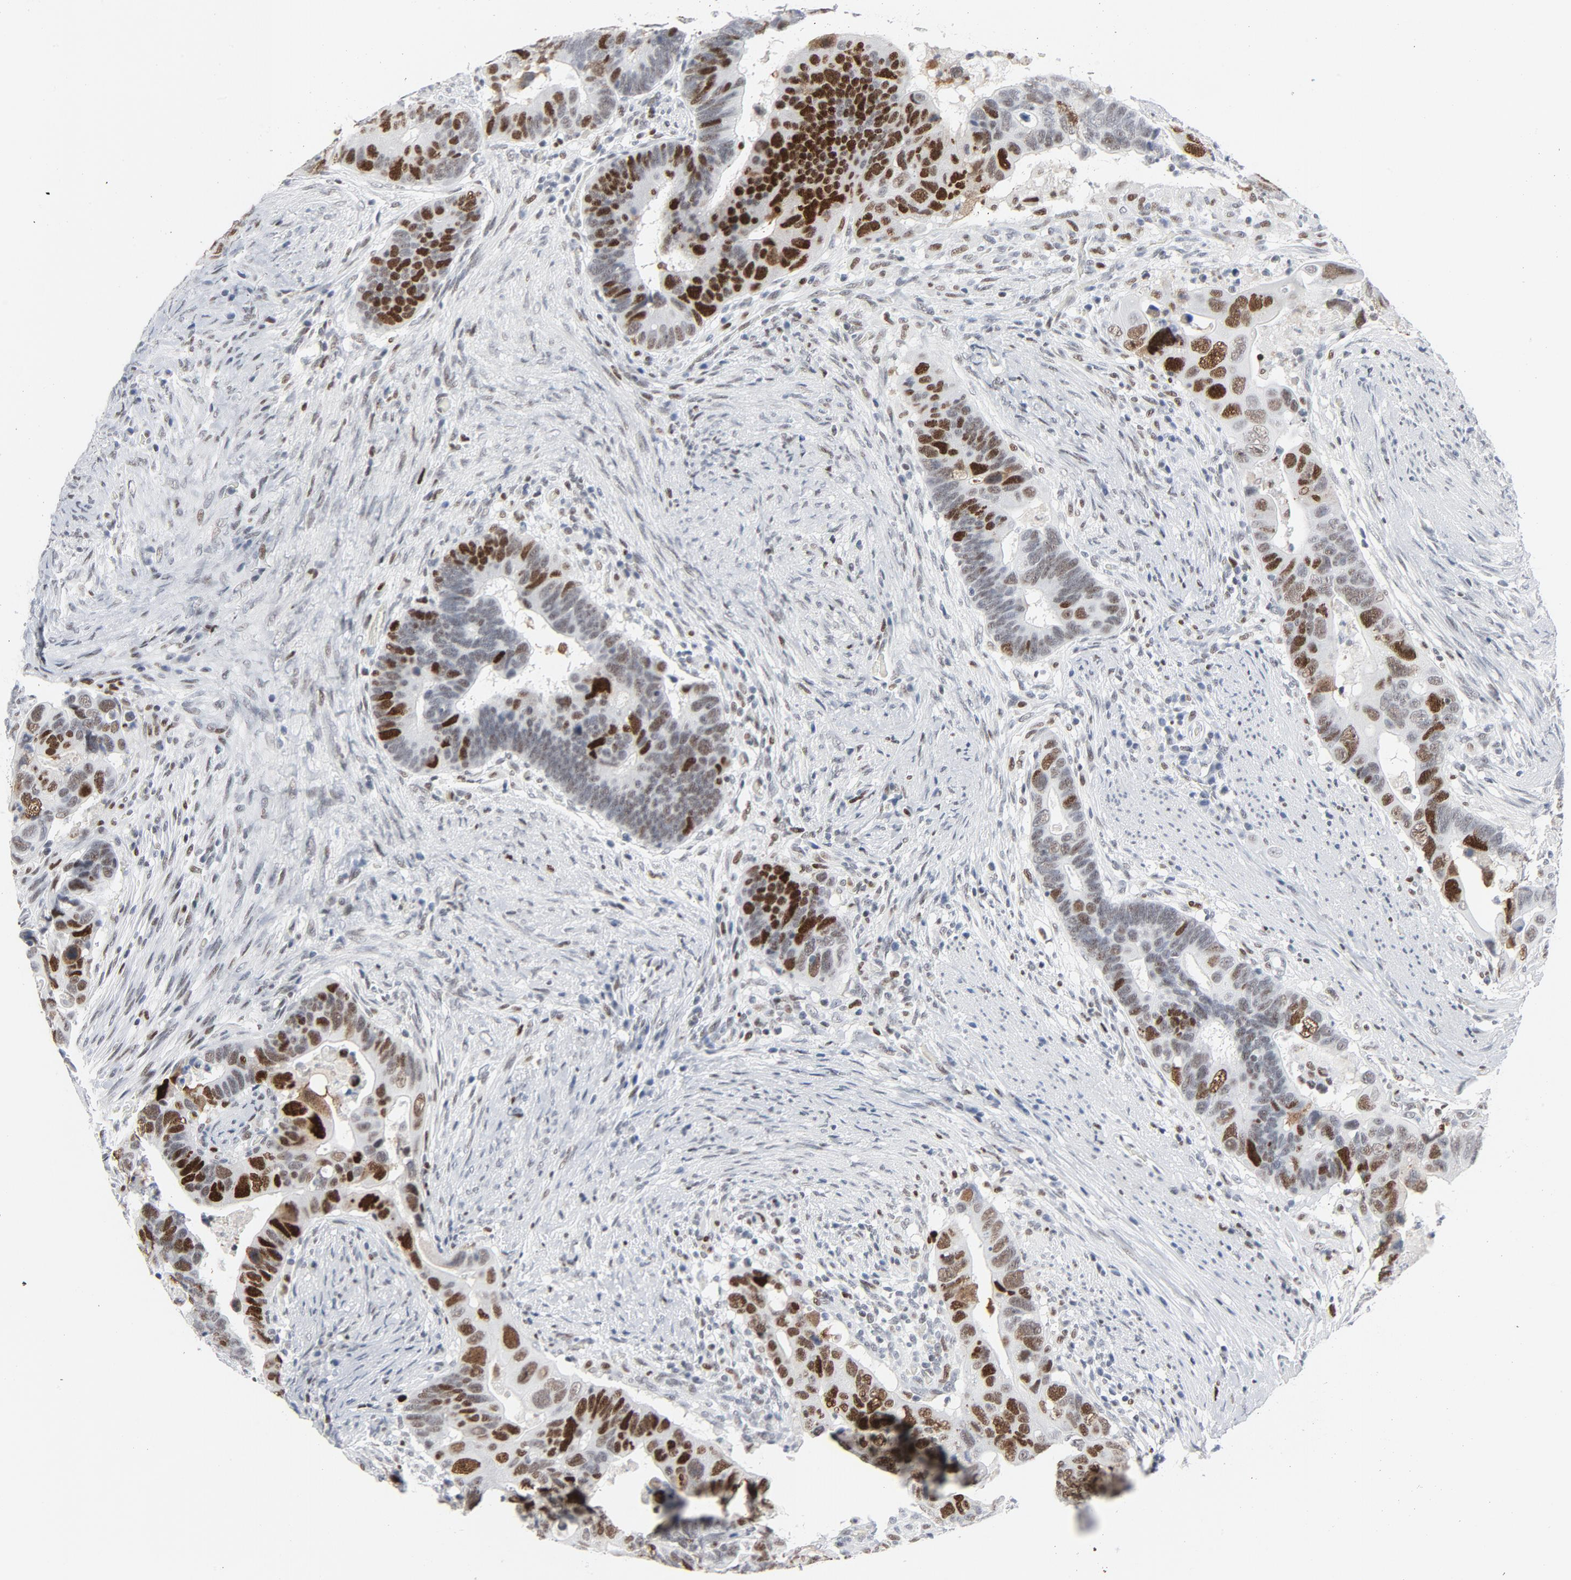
{"staining": {"intensity": "strong", "quantity": "25%-75%", "location": "nuclear"}, "tissue": "colorectal cancer", "cell_type": "Tumor cells", "image_type": "cancer", "snomed": [{"axis": "morphology", "description": "Adenocarcinoma, NOS"}, {"axis": "topography", "description": "Rectum"}], "caption": "Colorectal adenocarcinoma stained with a protein marker demonstrates strong staining in tumor cells.", "gene": "POLD1", "patient": {"sex": "male", "age": 53}}